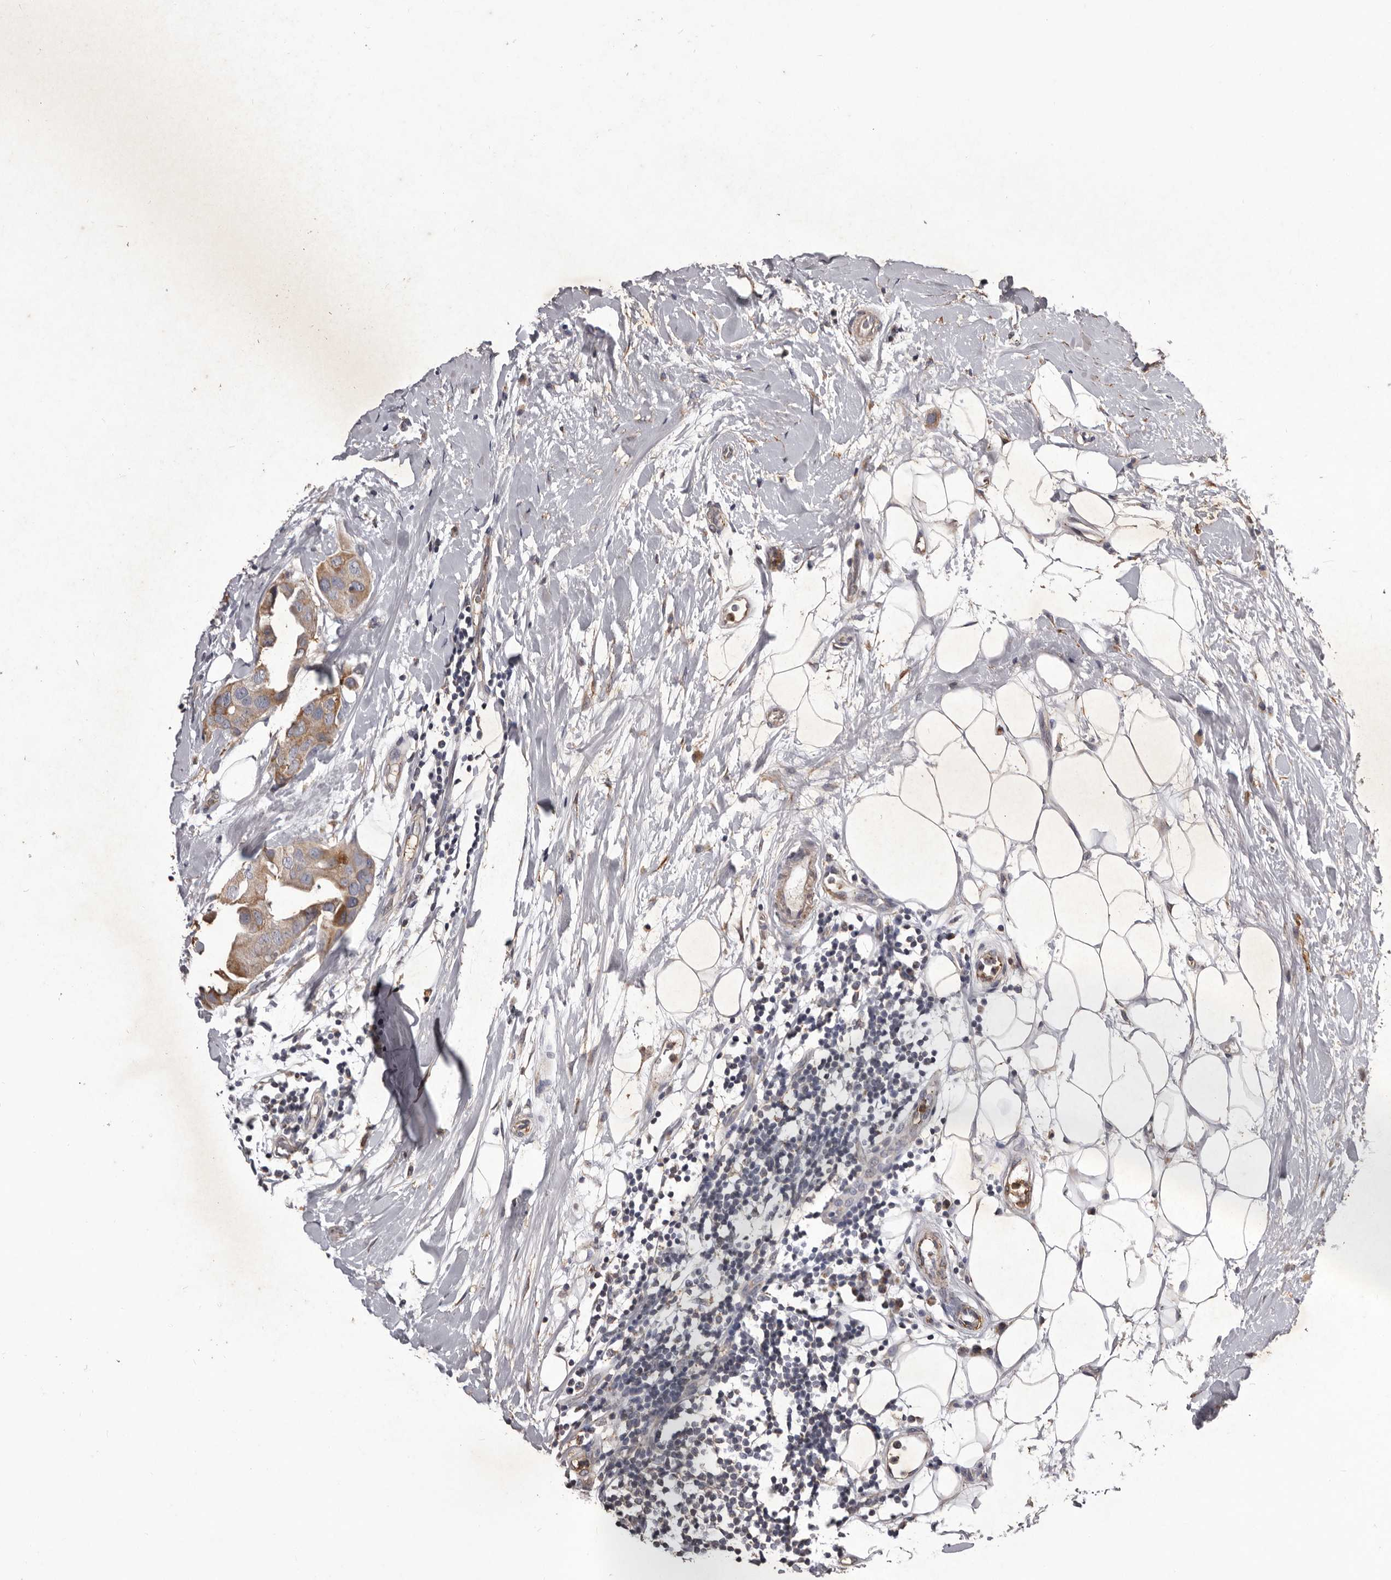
{"staining": {"intensity": "moderate", "quantity": "25%-75%", "location": "cytoplasmic/membranous"}, "tissue": "breast cancer", "cell_type": "Tumor cells", "image_type": "cancer", "snomed": [{"axis": "morphology", "description": "Duct carcinoma"}, {"axis": "topography", "description": "Breast"}], "caption": "Moderate cytoplasmic/membranous staining is appreciated in about 25%-75% of tumor cells in breast intraductal carcinoma. The staining was performed using DAB to visualize the protein expression in brown, while the nuclei were stained in blue with hematoxylin (Magnification: 20x).", "gene": "CXCL14", "patient": {"sex": "female", "age": 40}}